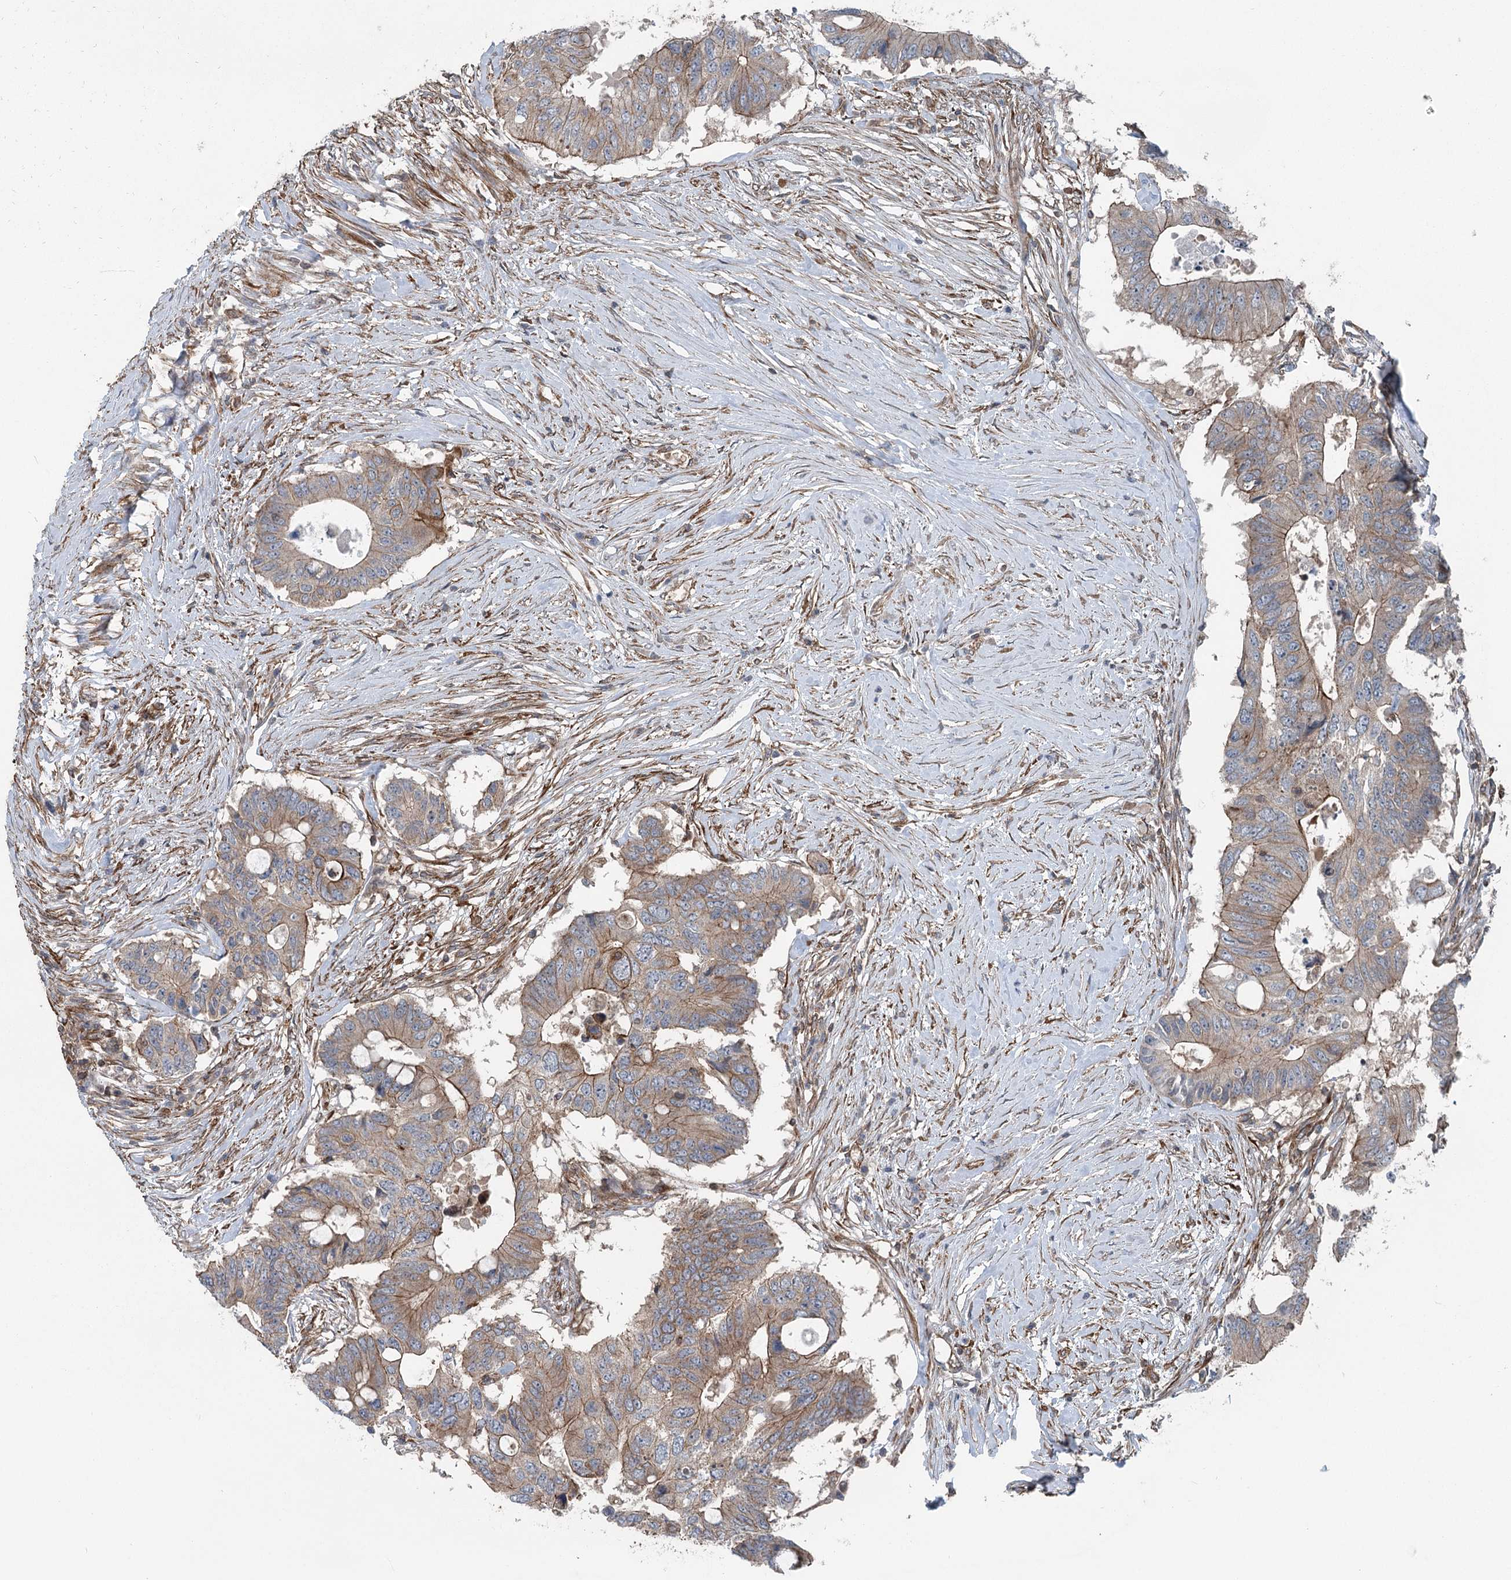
{"staining": {"intensity": "moderate", "quantity": "25%-75%", "location": "cytoplasmic/membranous"}, "tissue": "colorectal cancer", "cell_type": "Tumor cells", "image_type": "cancer", "snomed": [{"axis": "morphology", "description": "Adenocarcinoma, NOS"}, {"axis": "topography", "description": "Colon"}], "caption": "Adenocarcinoma (colorectal) stained with IHC reveals moderate cytoplasmic/membranous staining in about 25%-75% of tumor cells.", "gene": "IQSEC1", "patient": {"sex": "male", "age": 71}}